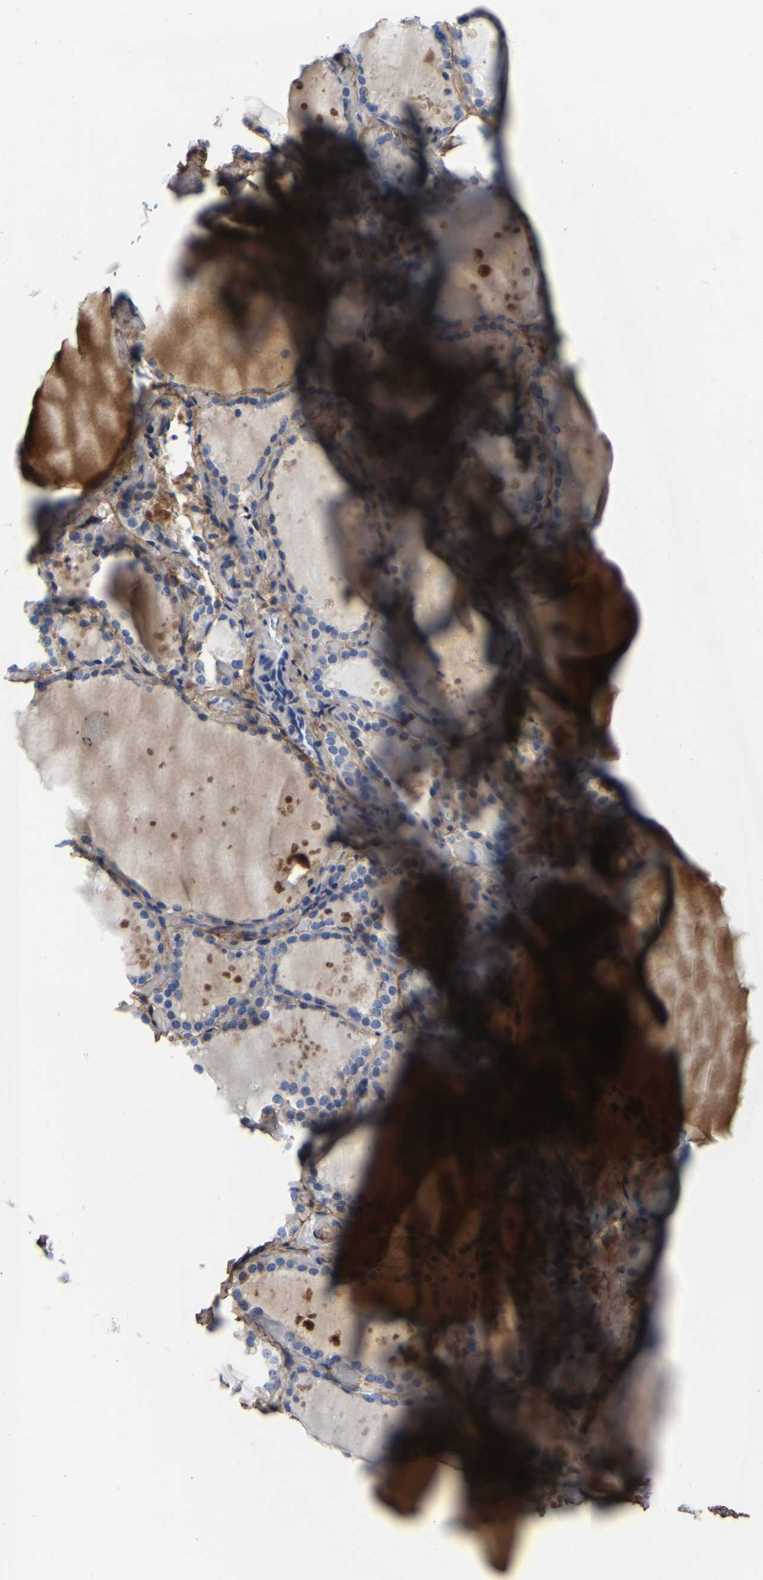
{"staining": {"intensity": "weak", "quantity": "25%-75%", "location": "cytoplasmic/membranous"}, "tissue": "thyroid gland", "cell_type": "Glandular cells", "image_type": "normal", "snomed": [{"axis": "morphology", "description": "Normal tissue, NOS"}, {"axis": "topography", "description": "Thyroid gland"}], "caption": "Immunohistochemistry (IHC) histopathology image of unremarkable thyroid gland: thyroid gland stained using IHC exhibits low levels of weak protein expression localized specifically in the cytoplasmic/membranous of glandular cells, appearing as a cytoplasmic/membranous brown color.", "gene": "COL6A1", "patient": {"sex": "female", "age": 44}}